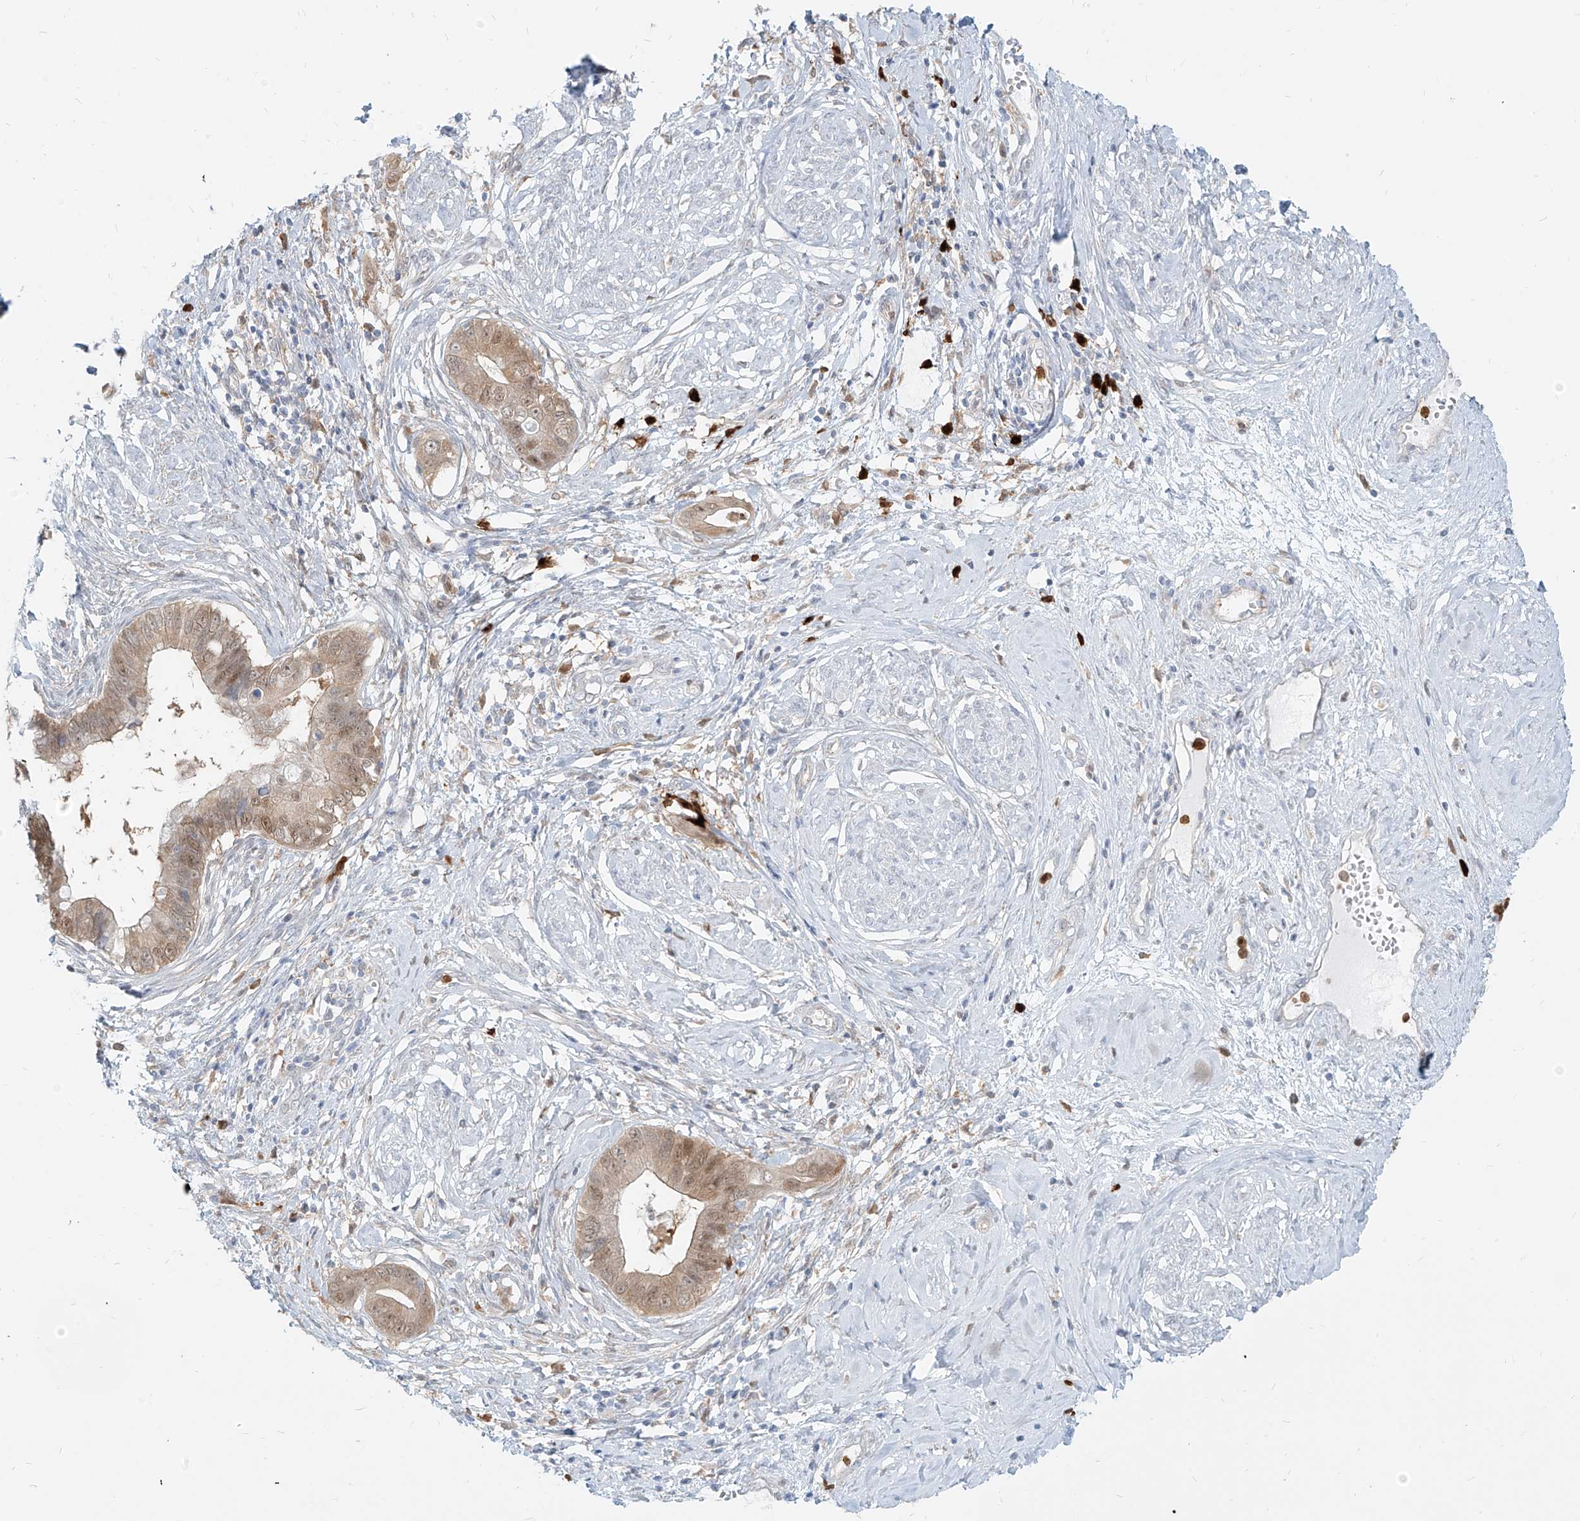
{"staining": {"intensity": "weak", "quantity": ">75%", "location": "cytoplasmic/membranous,nuclear"}, "tissue": "cervical cancer", "cell_type": "Tumor cells", "image_type": "cancer", "snomed": [{"axis": "morphology", "description": "Adenocarcinoma, NOS"}, {"axis": "topography", "description": "Cervix"}], "caption": "IHC image of cervical adenocarcinoma stained for a protein (brown), which displays low levels of weak cytoplasmic/membranous and nuclear expression in about >75% of tumor cells.", "gene": "PGD", "patient": {"sex": "female", "age": 44}}